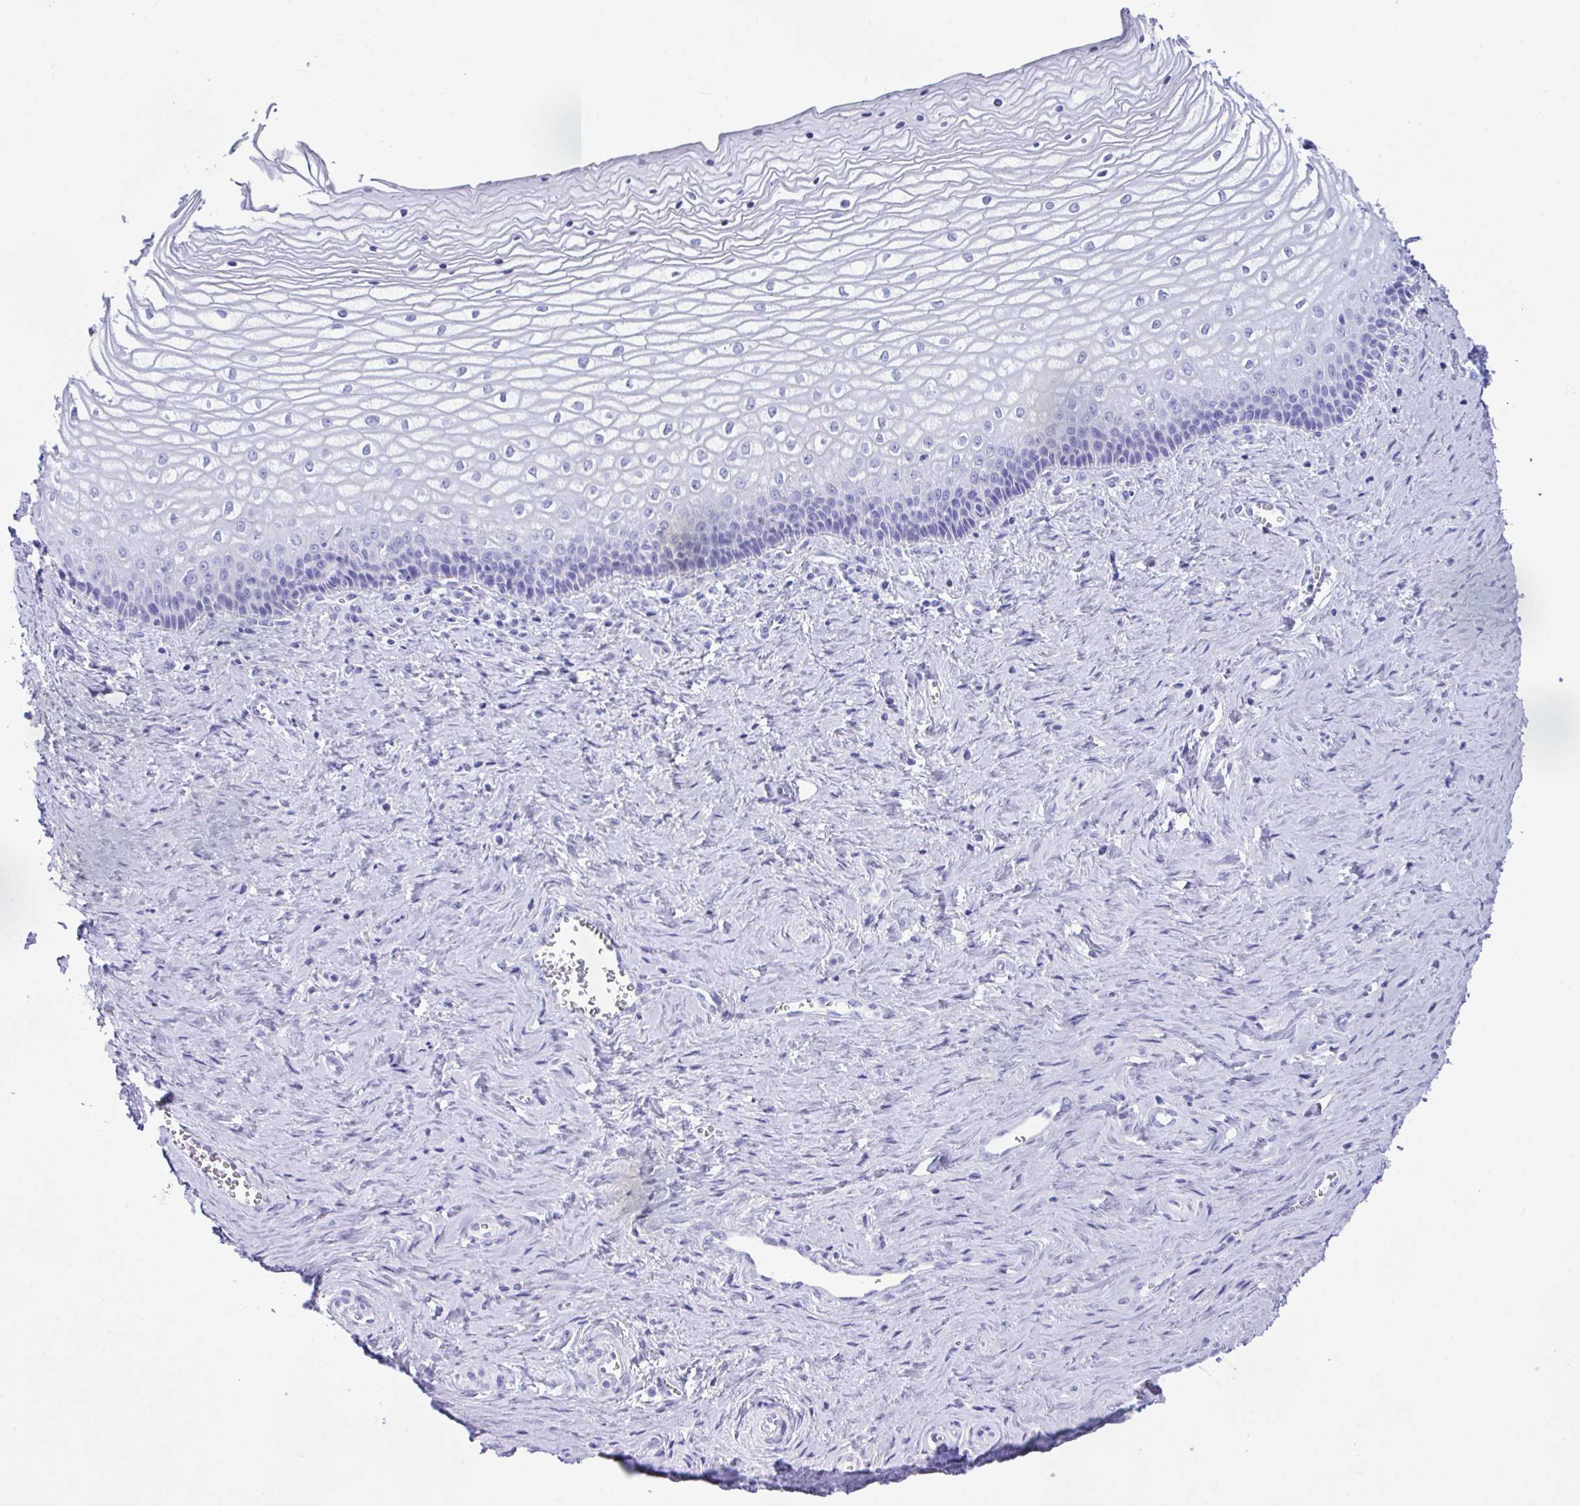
{"staining": {"intensity": "negative", "quantity": "none", "location": "none"}, "tissue": "vagina", "cell_type": "Squamous epithelial cells", "image_type": "normal", "snomed": [{"axis": "morphology", "description": "Normal tissue, NOS"}, {"axis": "topography", "description": "Vagina"}], "caption": "IHC image of normal human vagina stained for a protein (brown), which demonstrates no expression in squamous epithelial cells.", "gene": "LGALS4", "patient": {"sex": "female", "age": 45}}